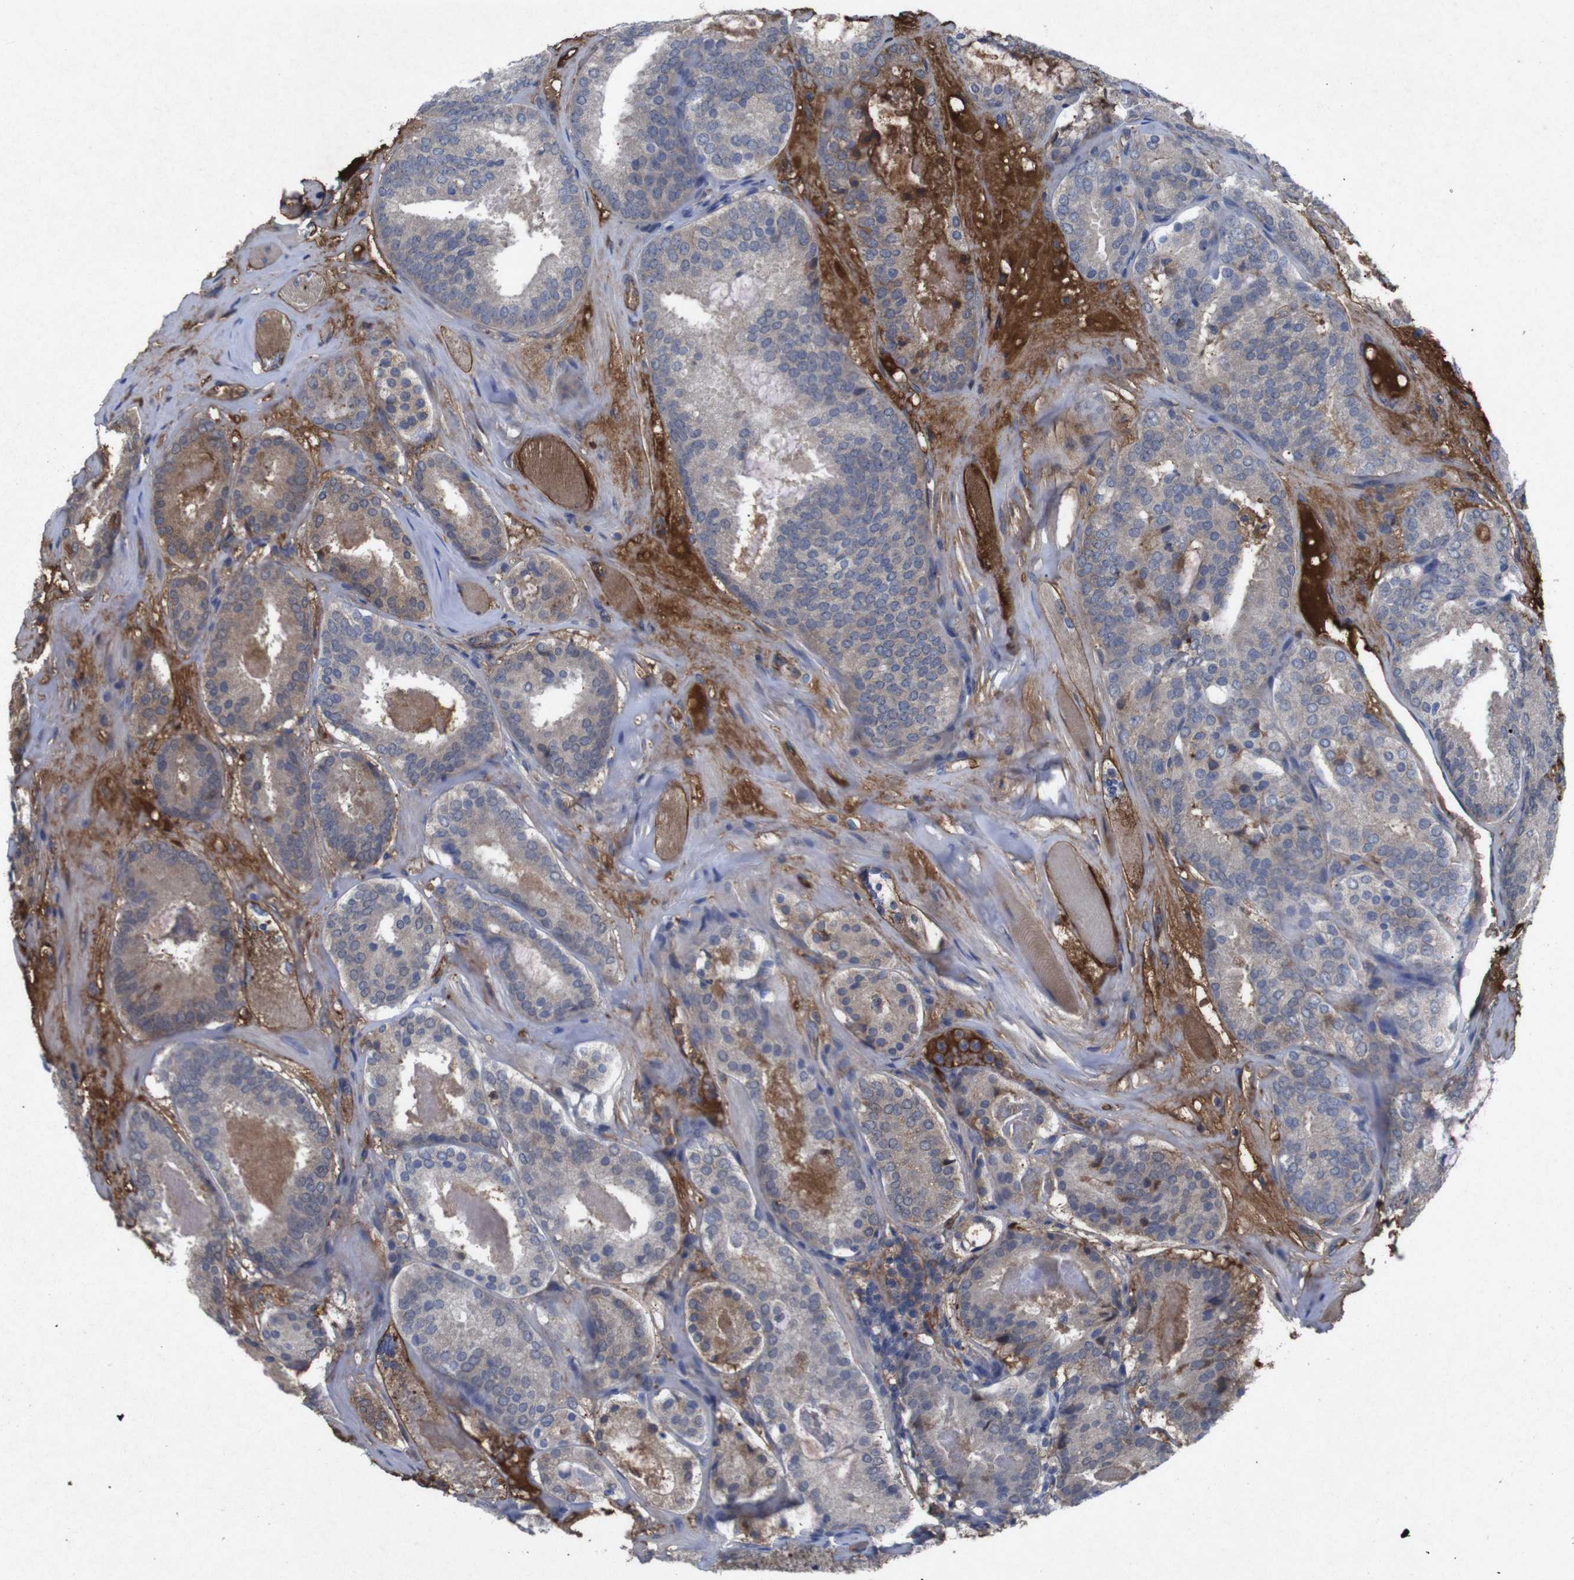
{"staining": {"intensity": "moderate", "quantity": "<25%", "location": "cytoplasmic/membranous"}, "tissue": "prostate cancer", "cell_type": "Tumor cells", "image_type": "cancer", "snomed": [{"axis": "morphology", "description": "Adenocarcinoma, Low grade"}, {"axis": "topography", "description": "Prostate"}], "caption": "The immunohistochemical stain shows moderate cytoplasmic/membranous expression in tumor cells of prostate cancer (low-grade adenocarcinoma) tissue.", "gene": "SPTB", "patient": {"sex": "male", "age": 69}}